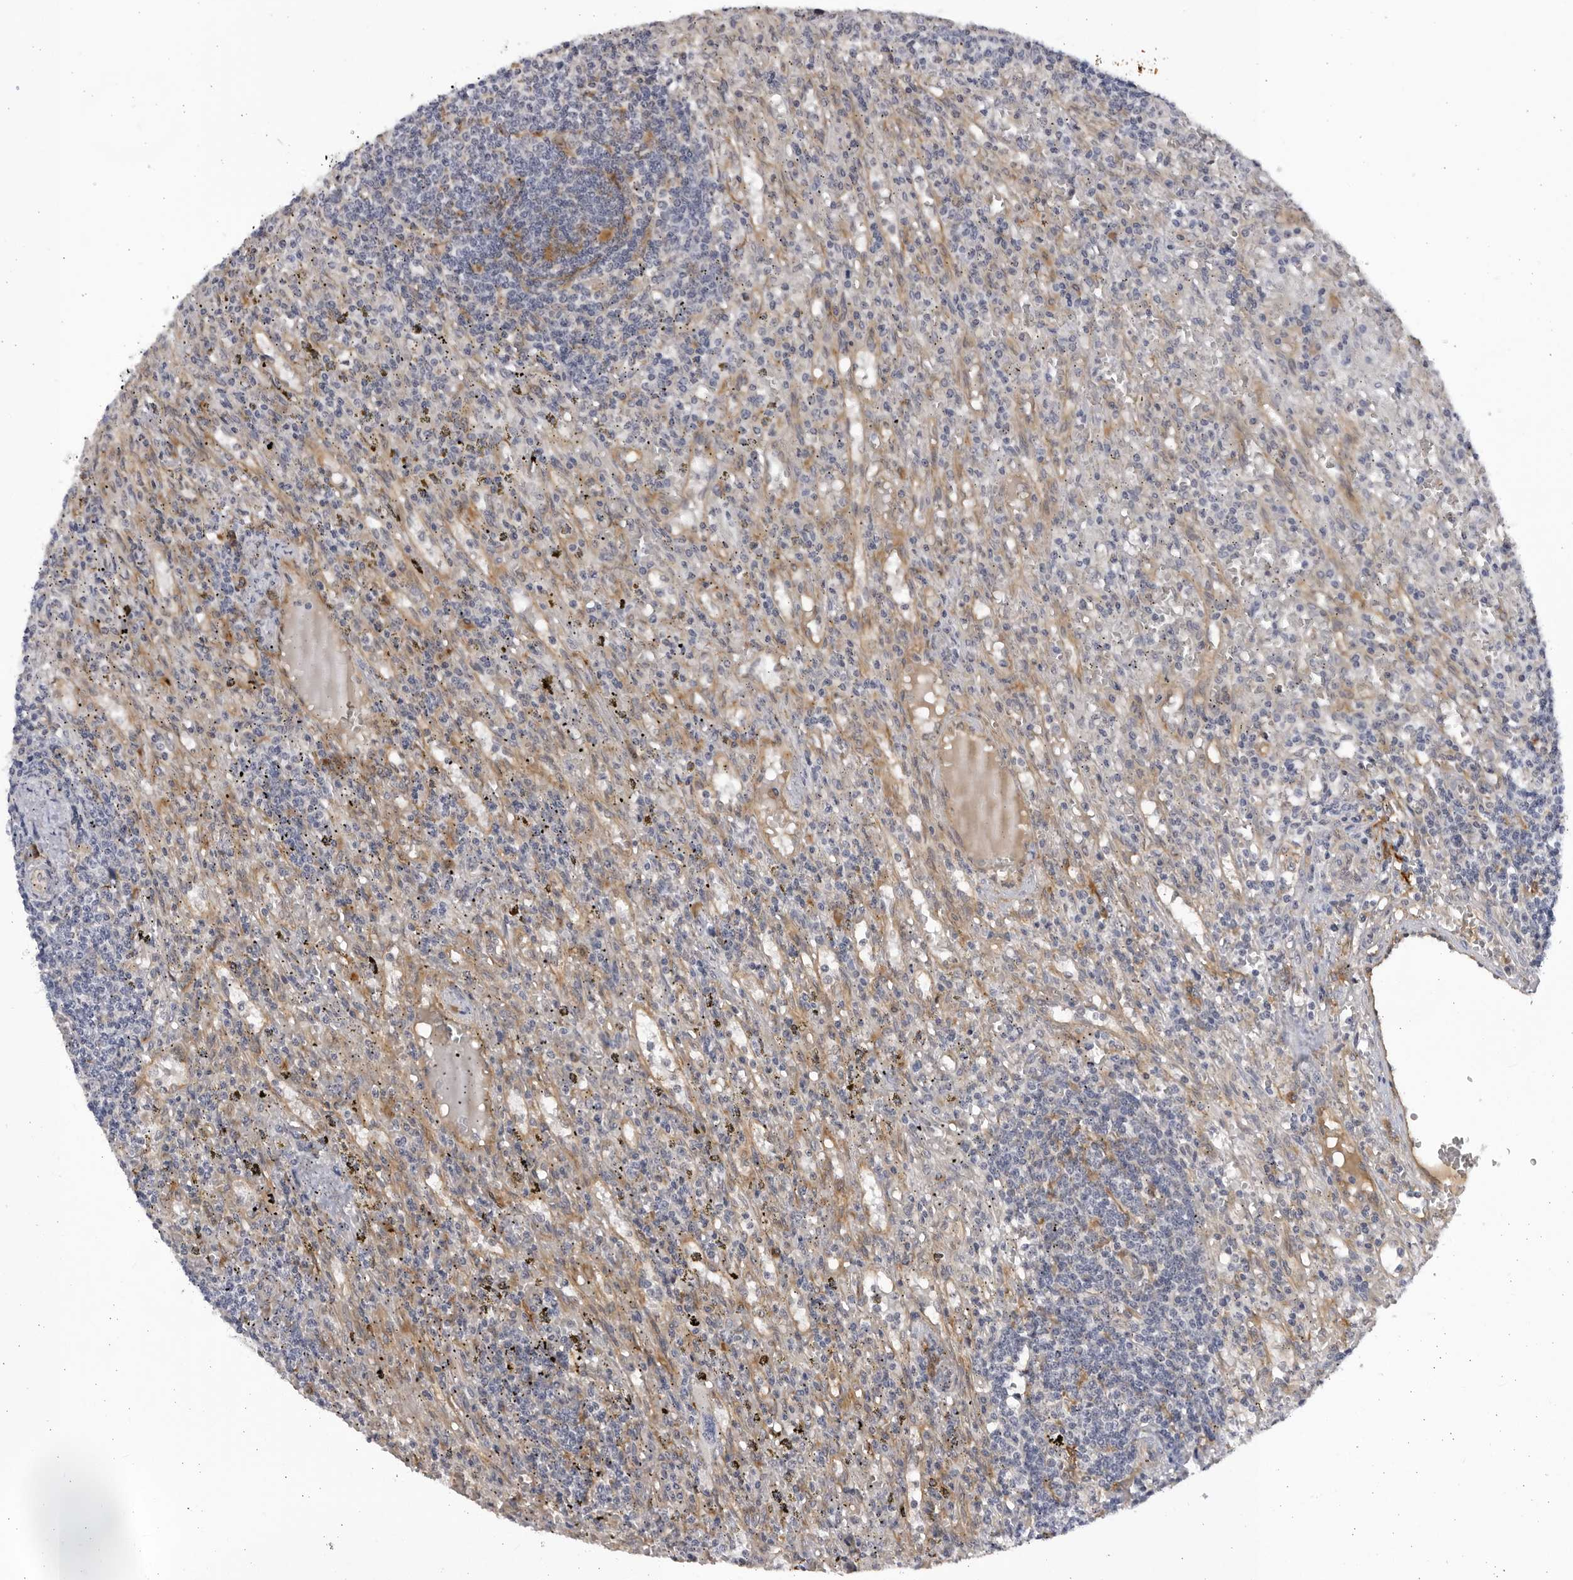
{"staining": {"intensity": "negative", "quantity": "none", "location": "none"}, "tissue": "lymphoma", "cell_type": "Tumor cells", "image_type": "cancer", "snomed": [{"axis": "morphology", "description": "Malignant lymphoma, non-Hodgkin's type, Low grade"}, {"axis": "topography", "description": "Spleen"}], "caption": "Tumor cells are negative for protein expression in human lymphoma.", "gene": "BMP2K", "patient": {"sex": "male", "age": 76}}